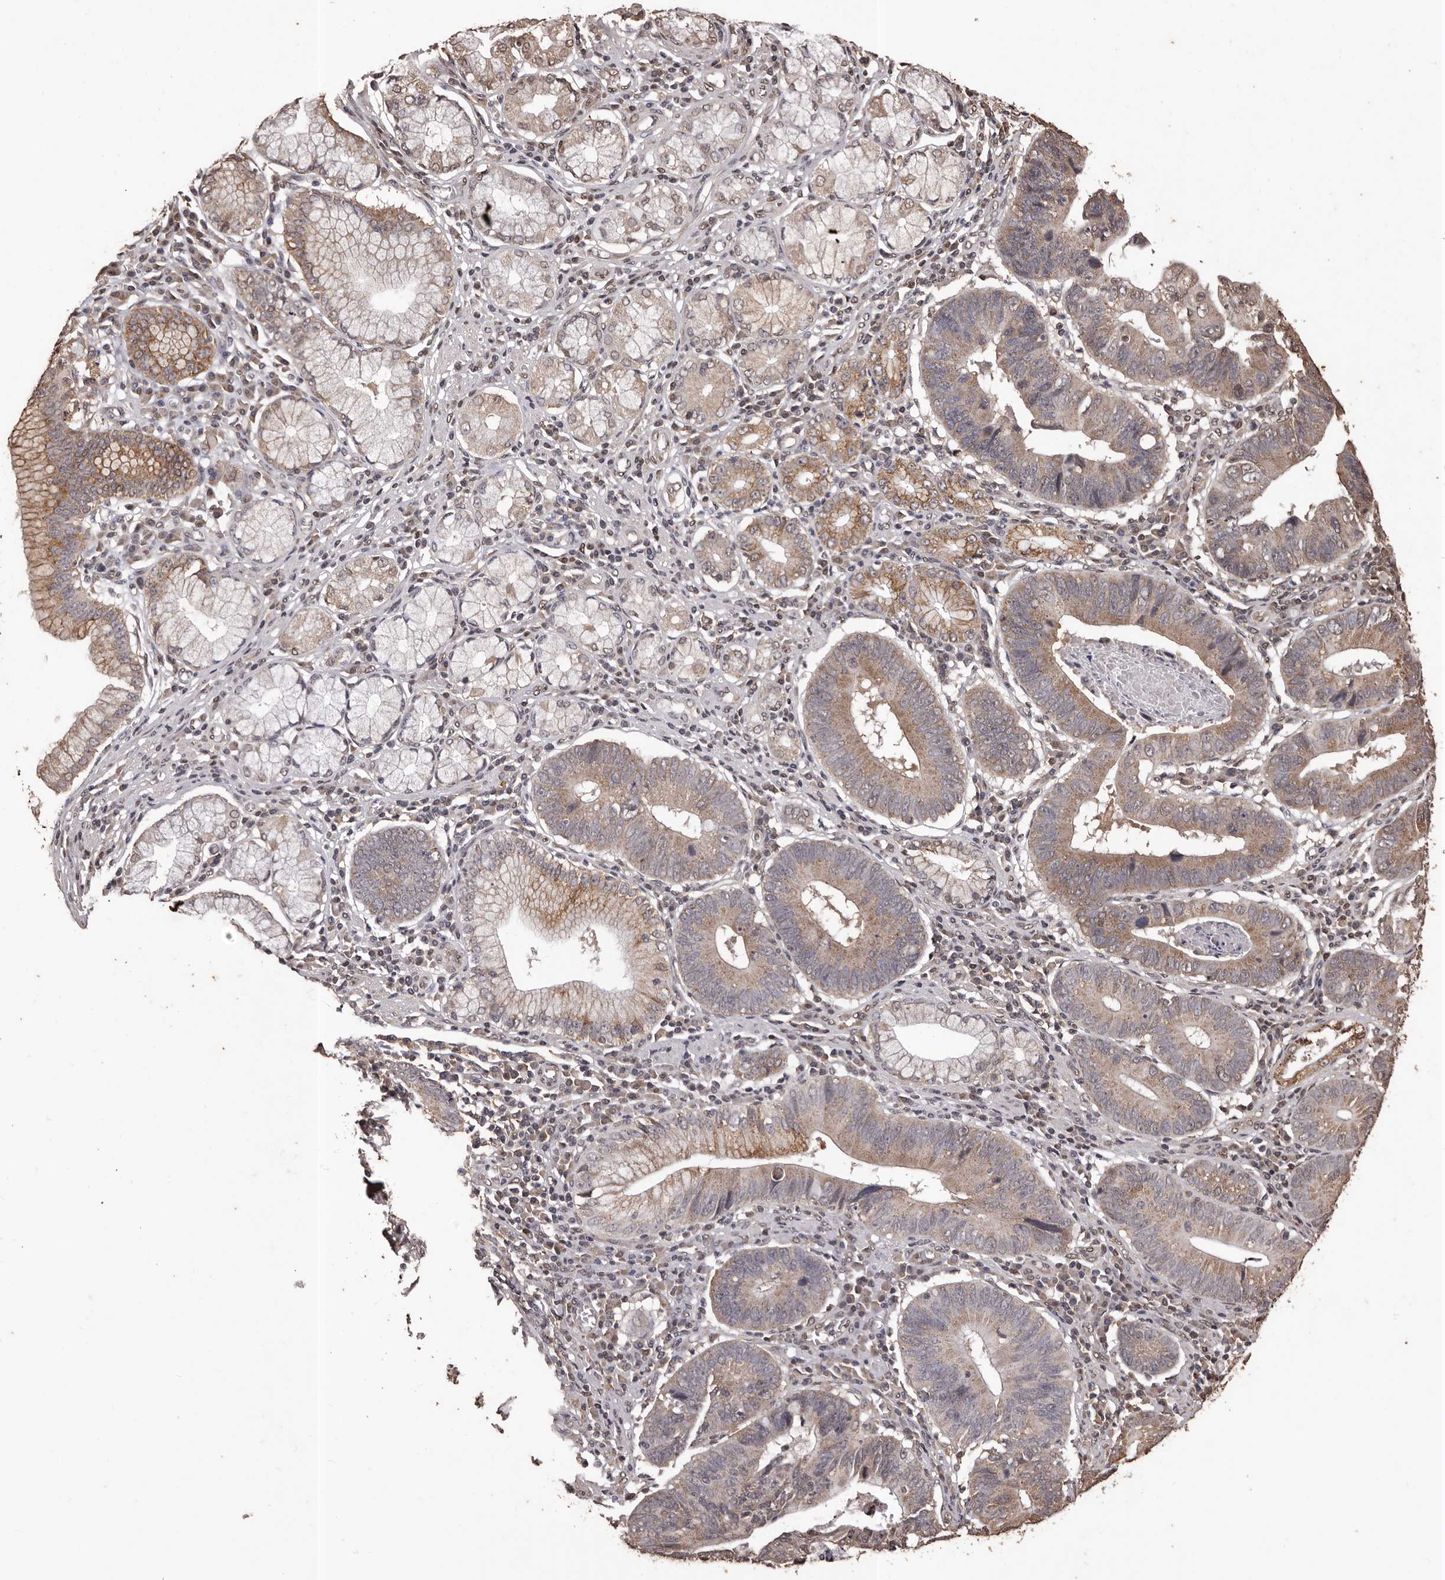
{"staining": {"intensity": "moderate", "quantity": ">75%", "location": "cytoplasmic/membranous"}, "tissue": "stomach cancer", "cell_type": "Tumor cells", "image_type": "cancer", "snomed": [{"axis": "morphology", "description": "Adenocarcinoma, NOS"}, {"axis": "topography", "description": "Stomach"}], "caption": "Immunohistochemical staining of human stomach cancer (adenocarcinoma) exhibits medium levels of moderate cytoplasmic/membranous protein expression in approximately >75% of tumor cells.", "gene": "NAV1", "patient": {"sex": "male", "age": 59}}